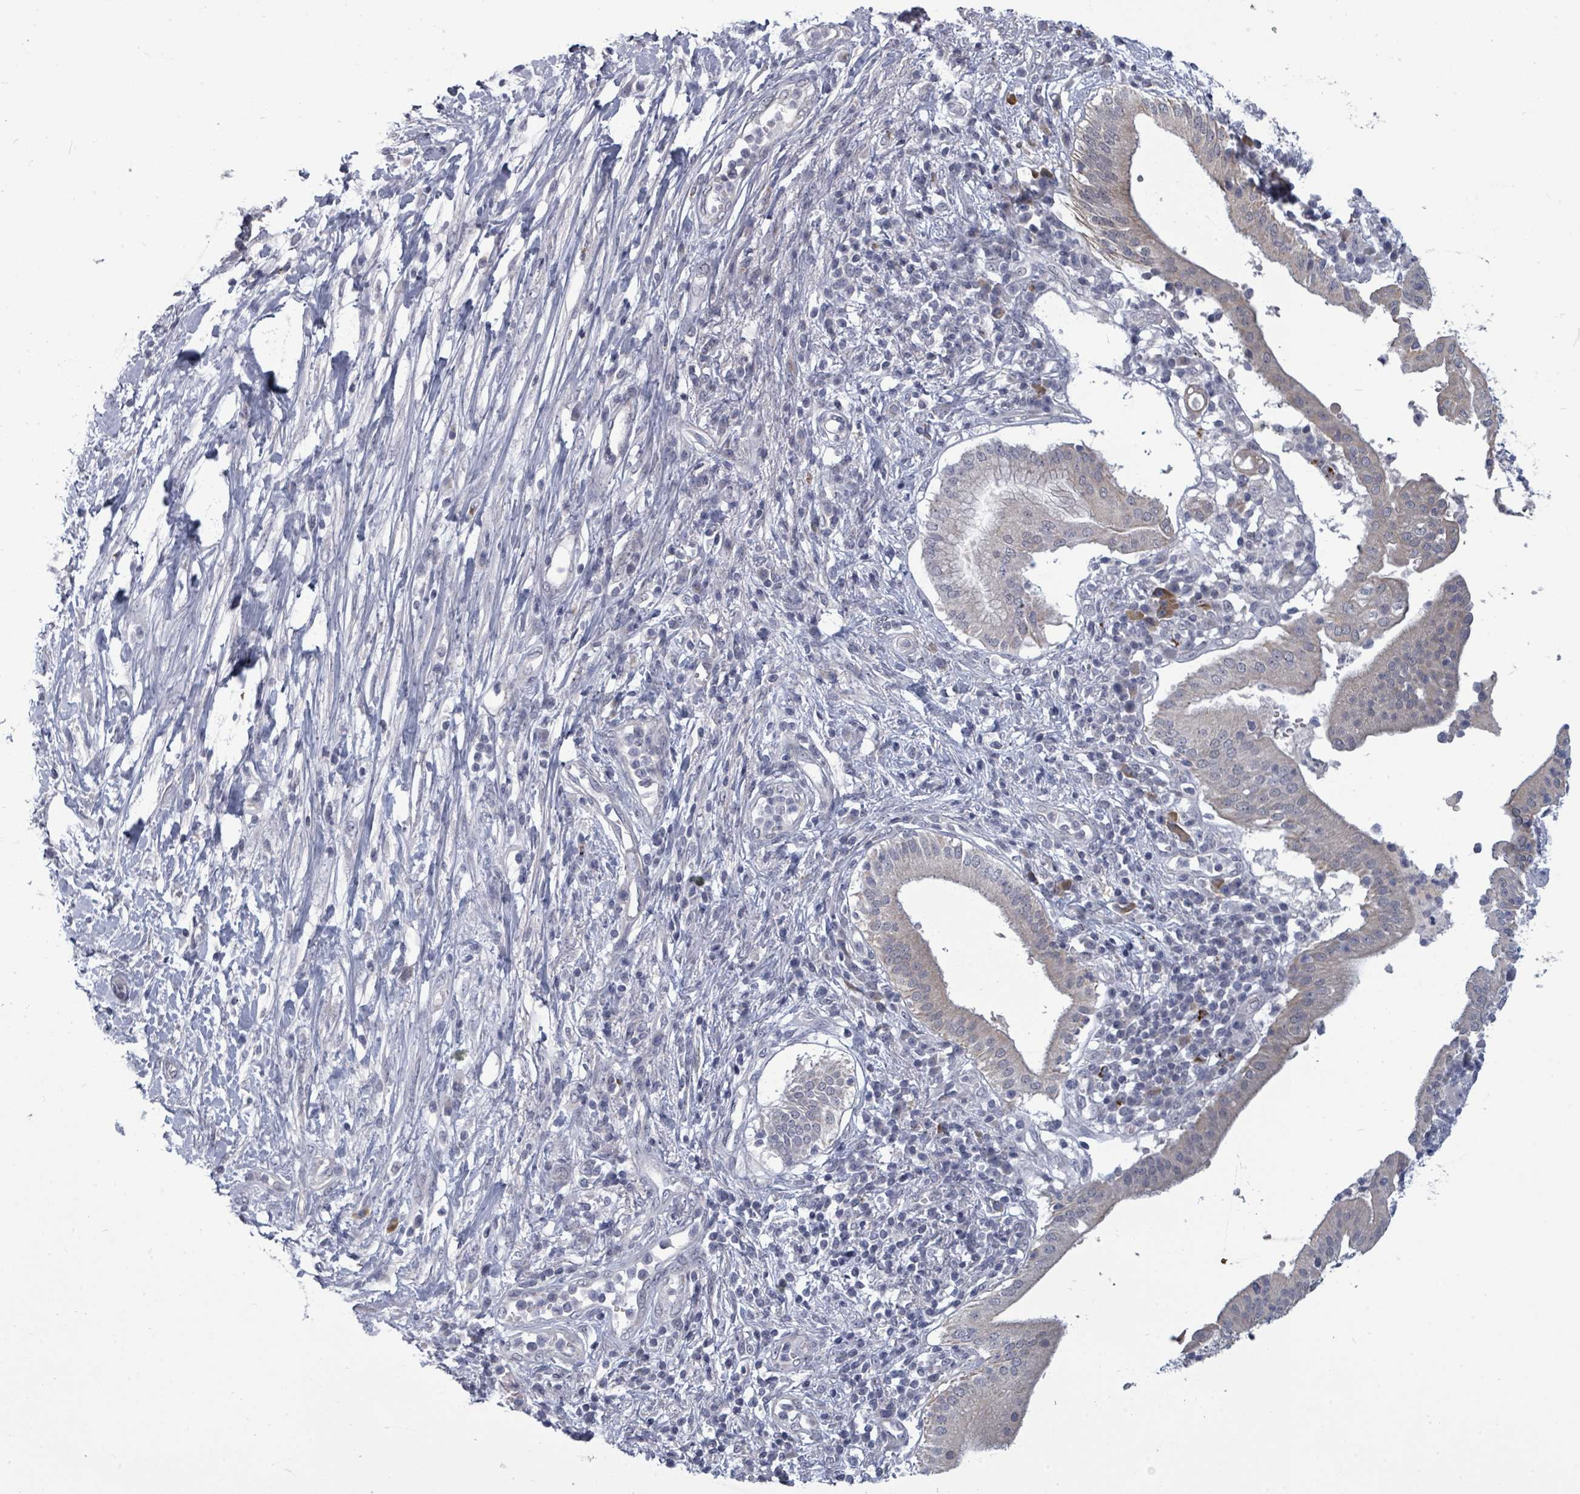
{"staining": {"intensity": "negative", "quantity": "none", "location": "none"}, "tissue": "pancreatic cancer", "cell_type": "Tumor cells", "image_type": "cancer", "snomed": [{"axis": "morphology", "description": "Adenocarcinoma, NOS"}, {"axis": "topography", "description": "Pancreas"}], "caption": "An image of human pancreatic cancer (adenocarcinoma) is negative for staining in tumor cells.", "gene": "ASB12", "patient": {"sex": "male", "age": 68}}